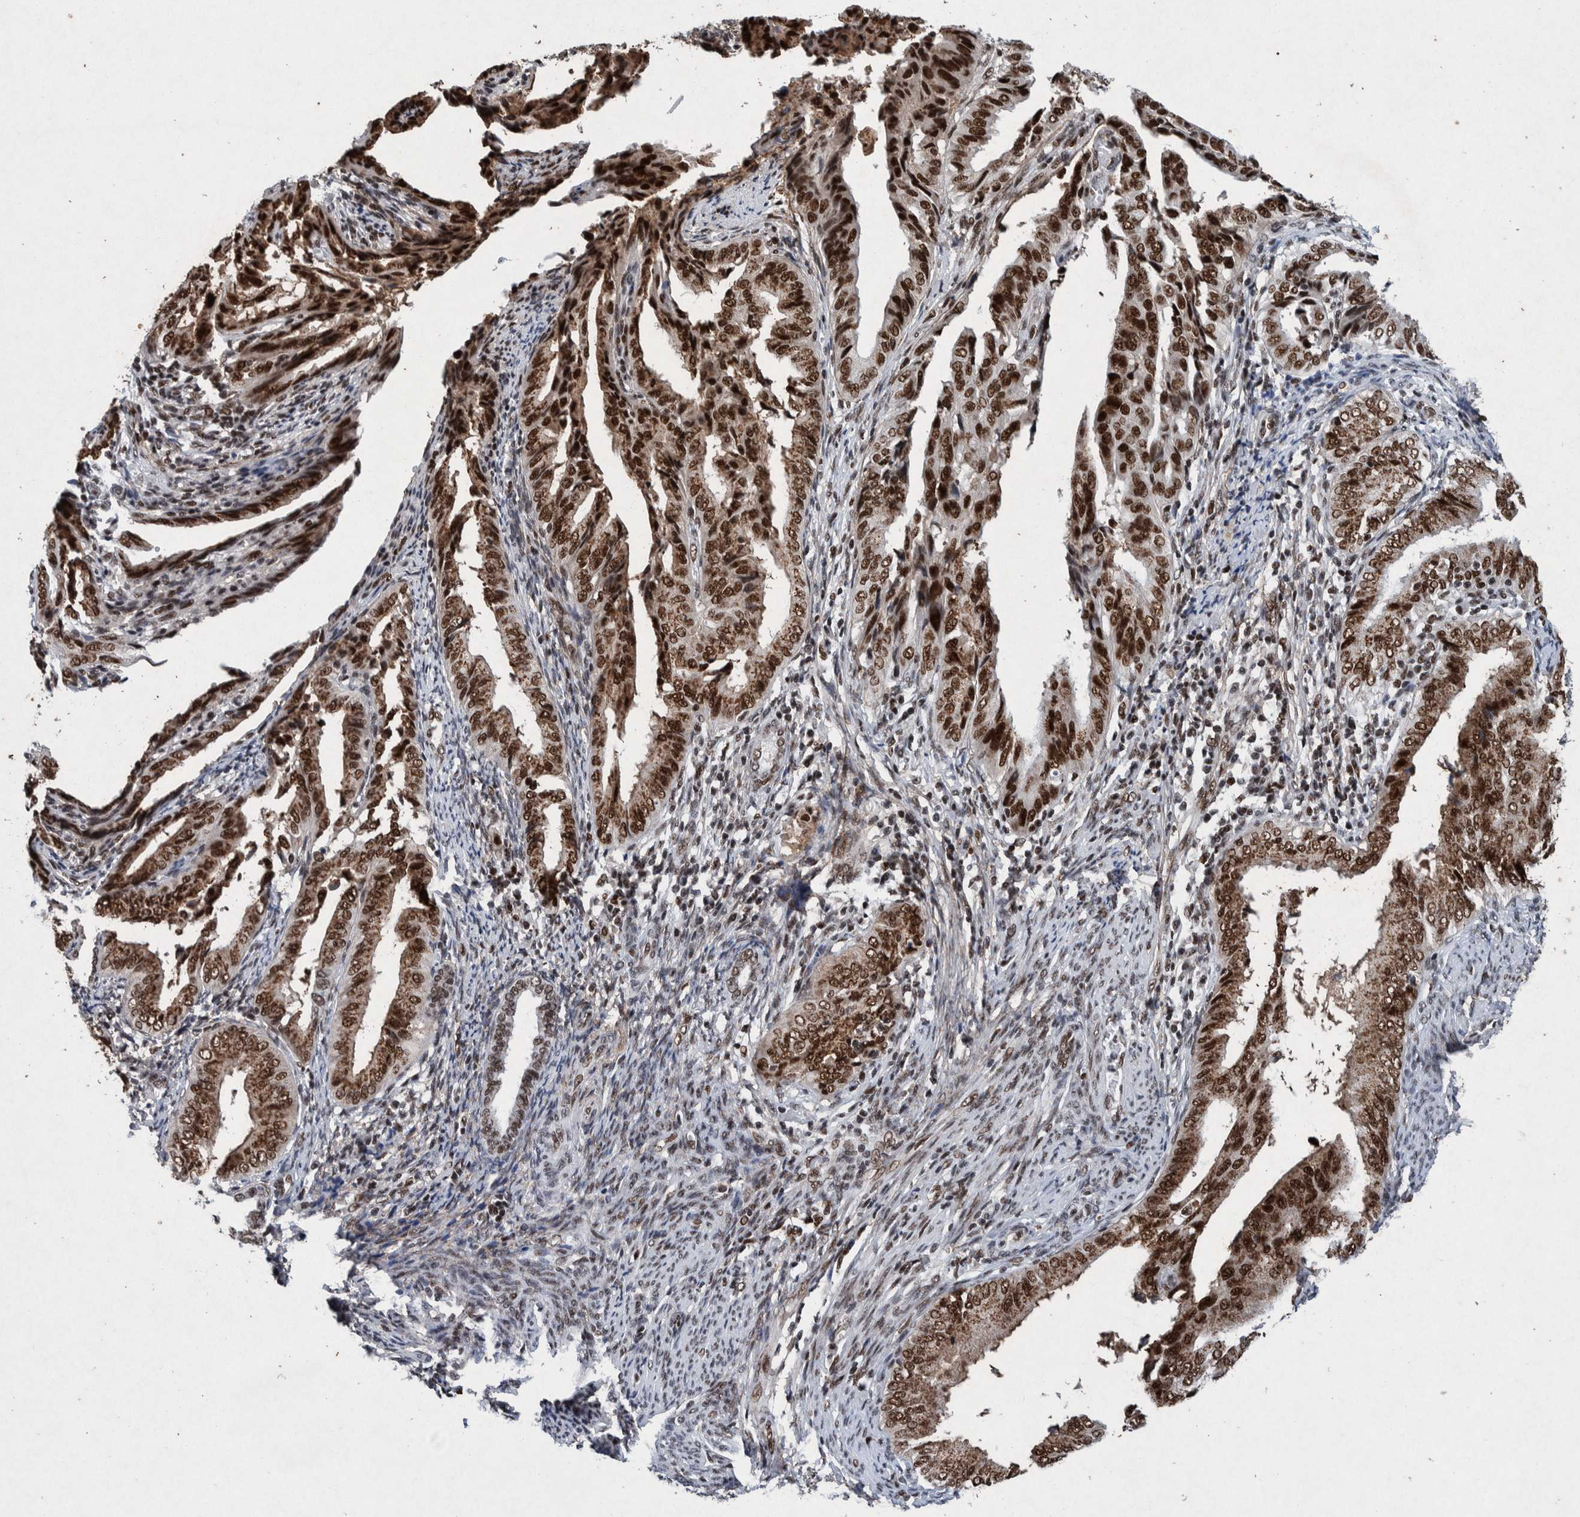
{"staining": {"intensity": "strong", "quantity": ">75%", "location": "nuclear"}, "tissue": "endometrial cancer", "cell_type": "Tumor cells", "image_type": "cancer", "snomed": [{"axis": "morphology", "description": "Adenocarcinoma, NOS"}, {"axis": "topography", "description": "Endometrium"}], "caption": "Strong nuclear protein expression is present in approximately >75% of tumor cells in adenocarcinoma (endometrial).", "gene": "TAF10", "patient": {"sex": "female", "age": 58}}